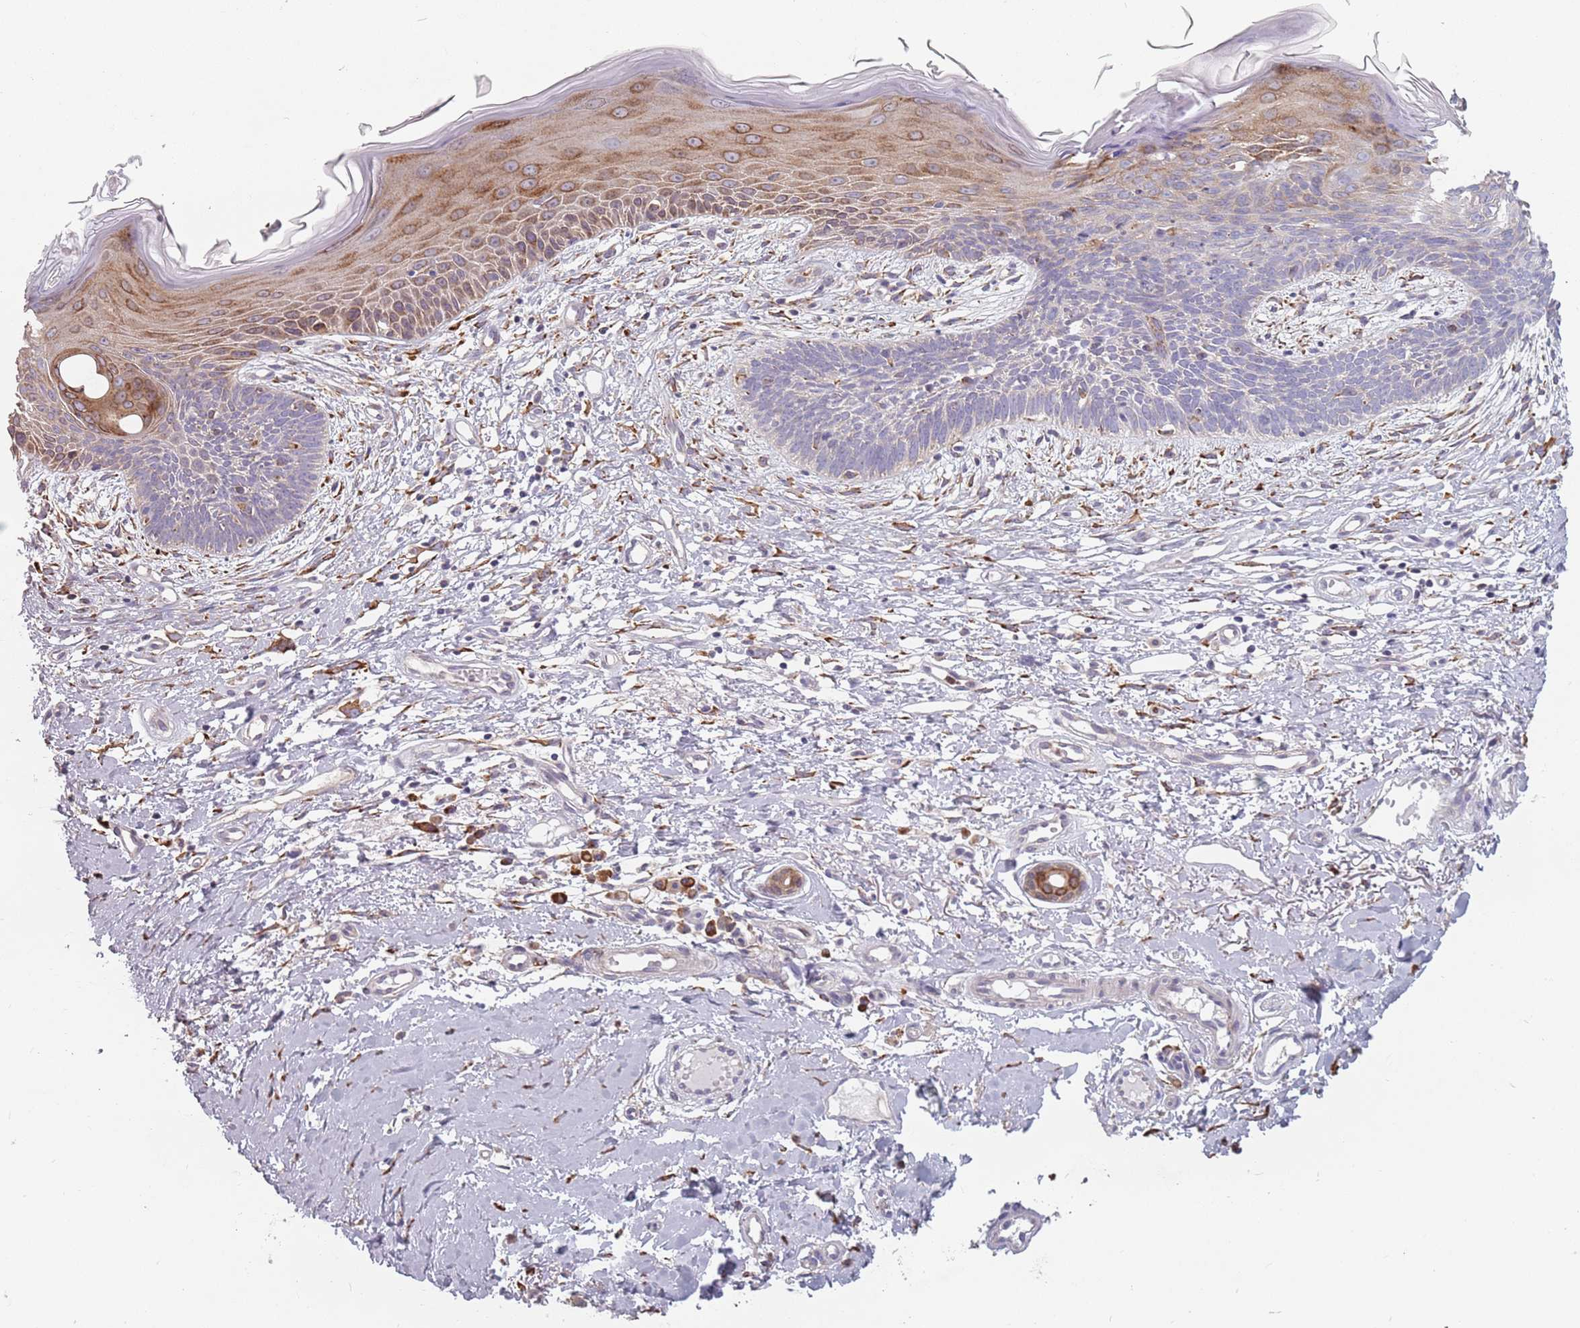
{"staining": {"intensity": "negative", "quantity": "none", "location": "none"}, "tissue": "skin cancer", "cell_type": "Tumor cells", "image_type": "cancer", "snomed": [{"axis": "morphology", "description": "Basal cell carcinoma"}, {"axis": "topography", "description": "Skin"}], "caption": "Micrograph shows no protein positivity in tumor cells of skin cancer (basal cell carcinoma) tissue. The staining is performed using DAB brown chromogen with nuclei counter-stained in using hematoxylin.", "gene": "RPS9", "patient": {"sex": "male", "age": 78}}